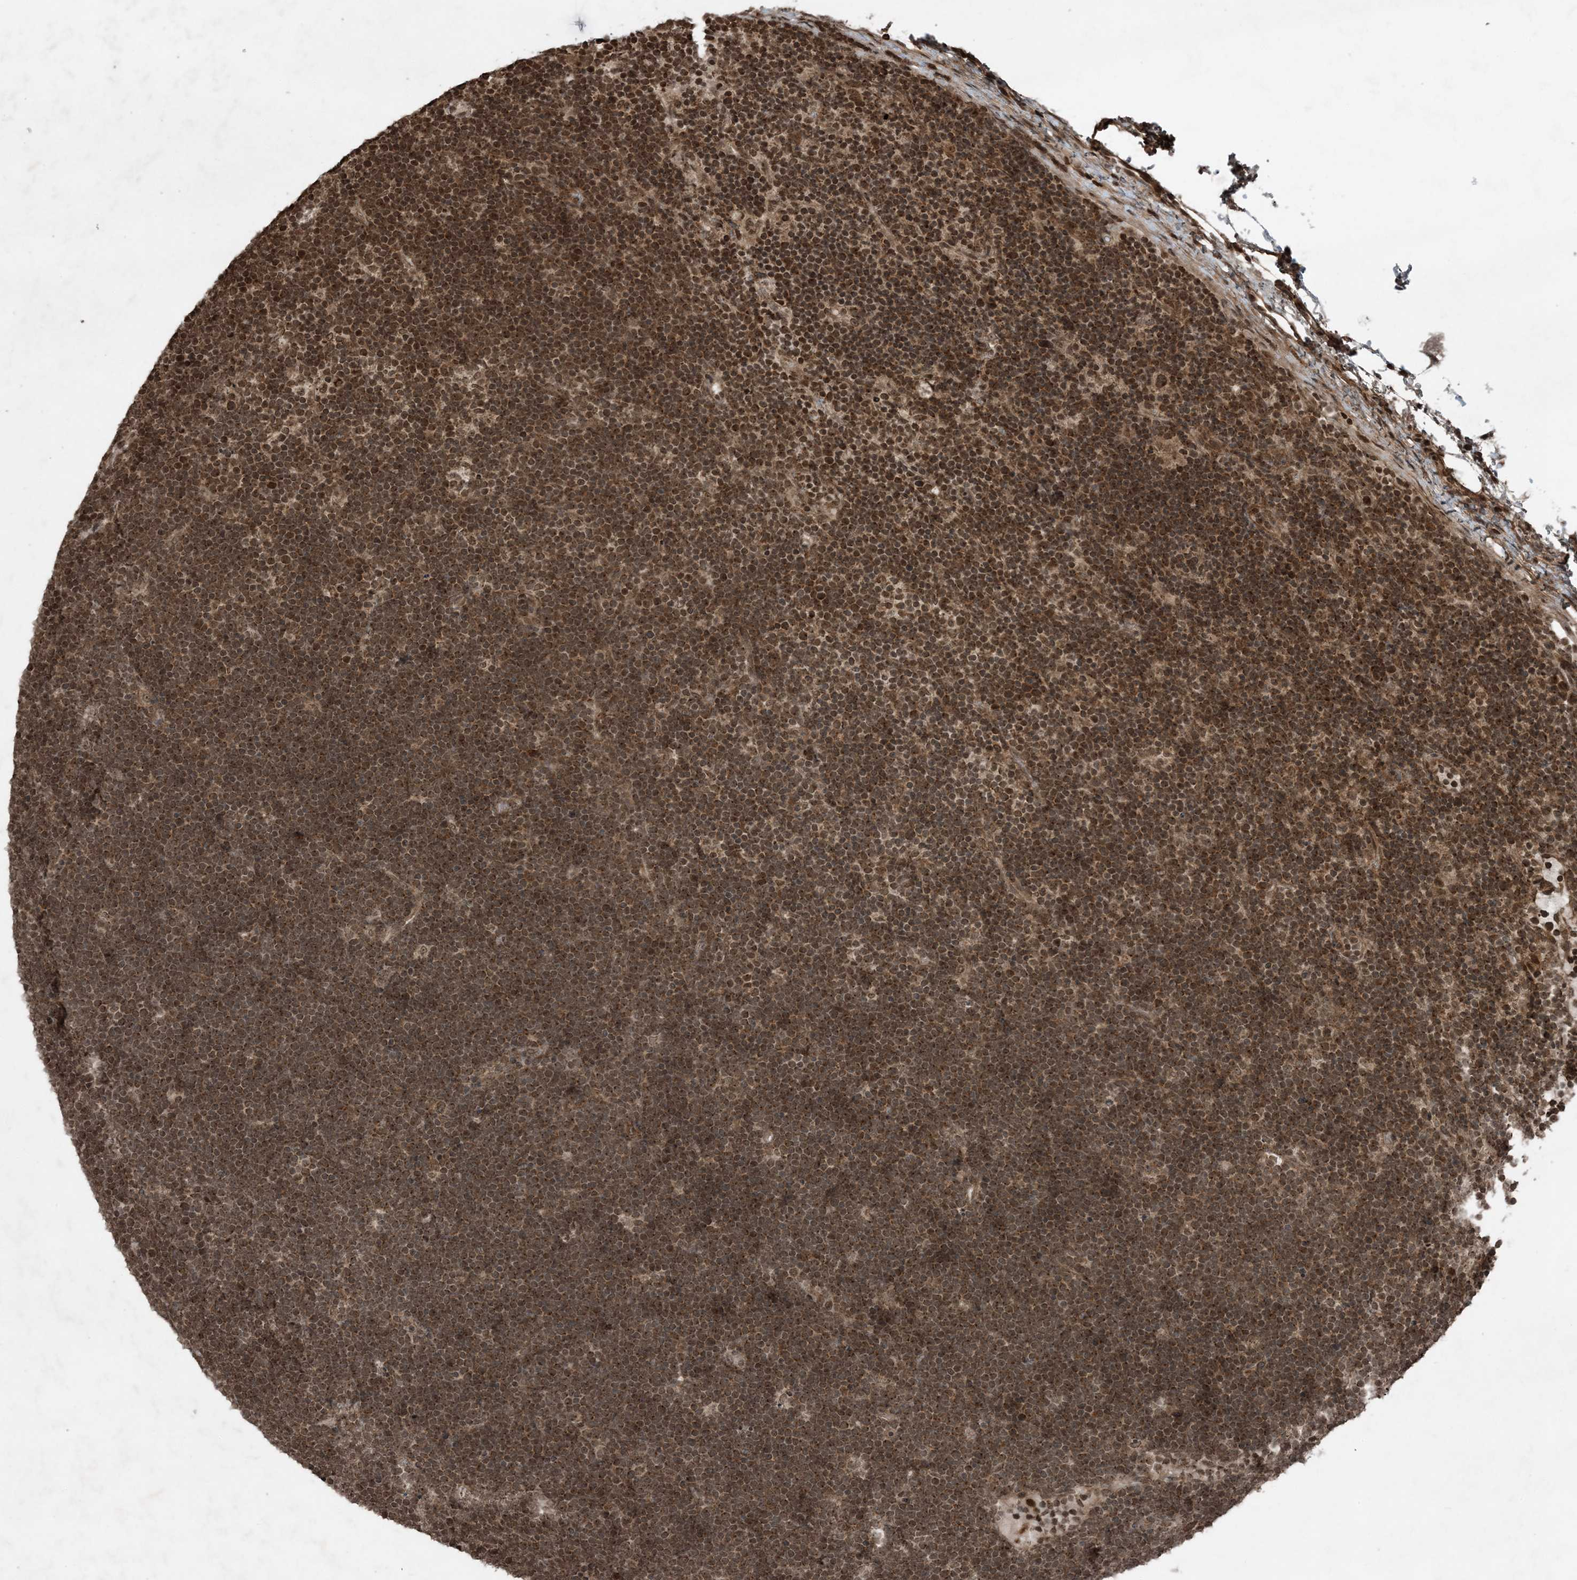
{"staining": {"intensity": "moderate", "quantity": ">75%", "location": "cytoplasmic/membranous,nuclear"}, "tissue": "lymphoma", "cell_type": "Tumor cells", "image_type": "cancer", "snomed": [{"axis": "morphology", "description": "Malignant lymphoma, non-Hodgkin's type, High grade"}, {"axis": "topography", "description": "Lymph node"}], "caption": "A high-resolution micrograph shows immunohistochemistry staining of lymphoma, which reveals moderate cytoplasmic/membranous and nuclear expression in approximately >75% of tumor cells.", "gene": "ZFAND2B", "patient": {"sex": "male", "age": 13}}